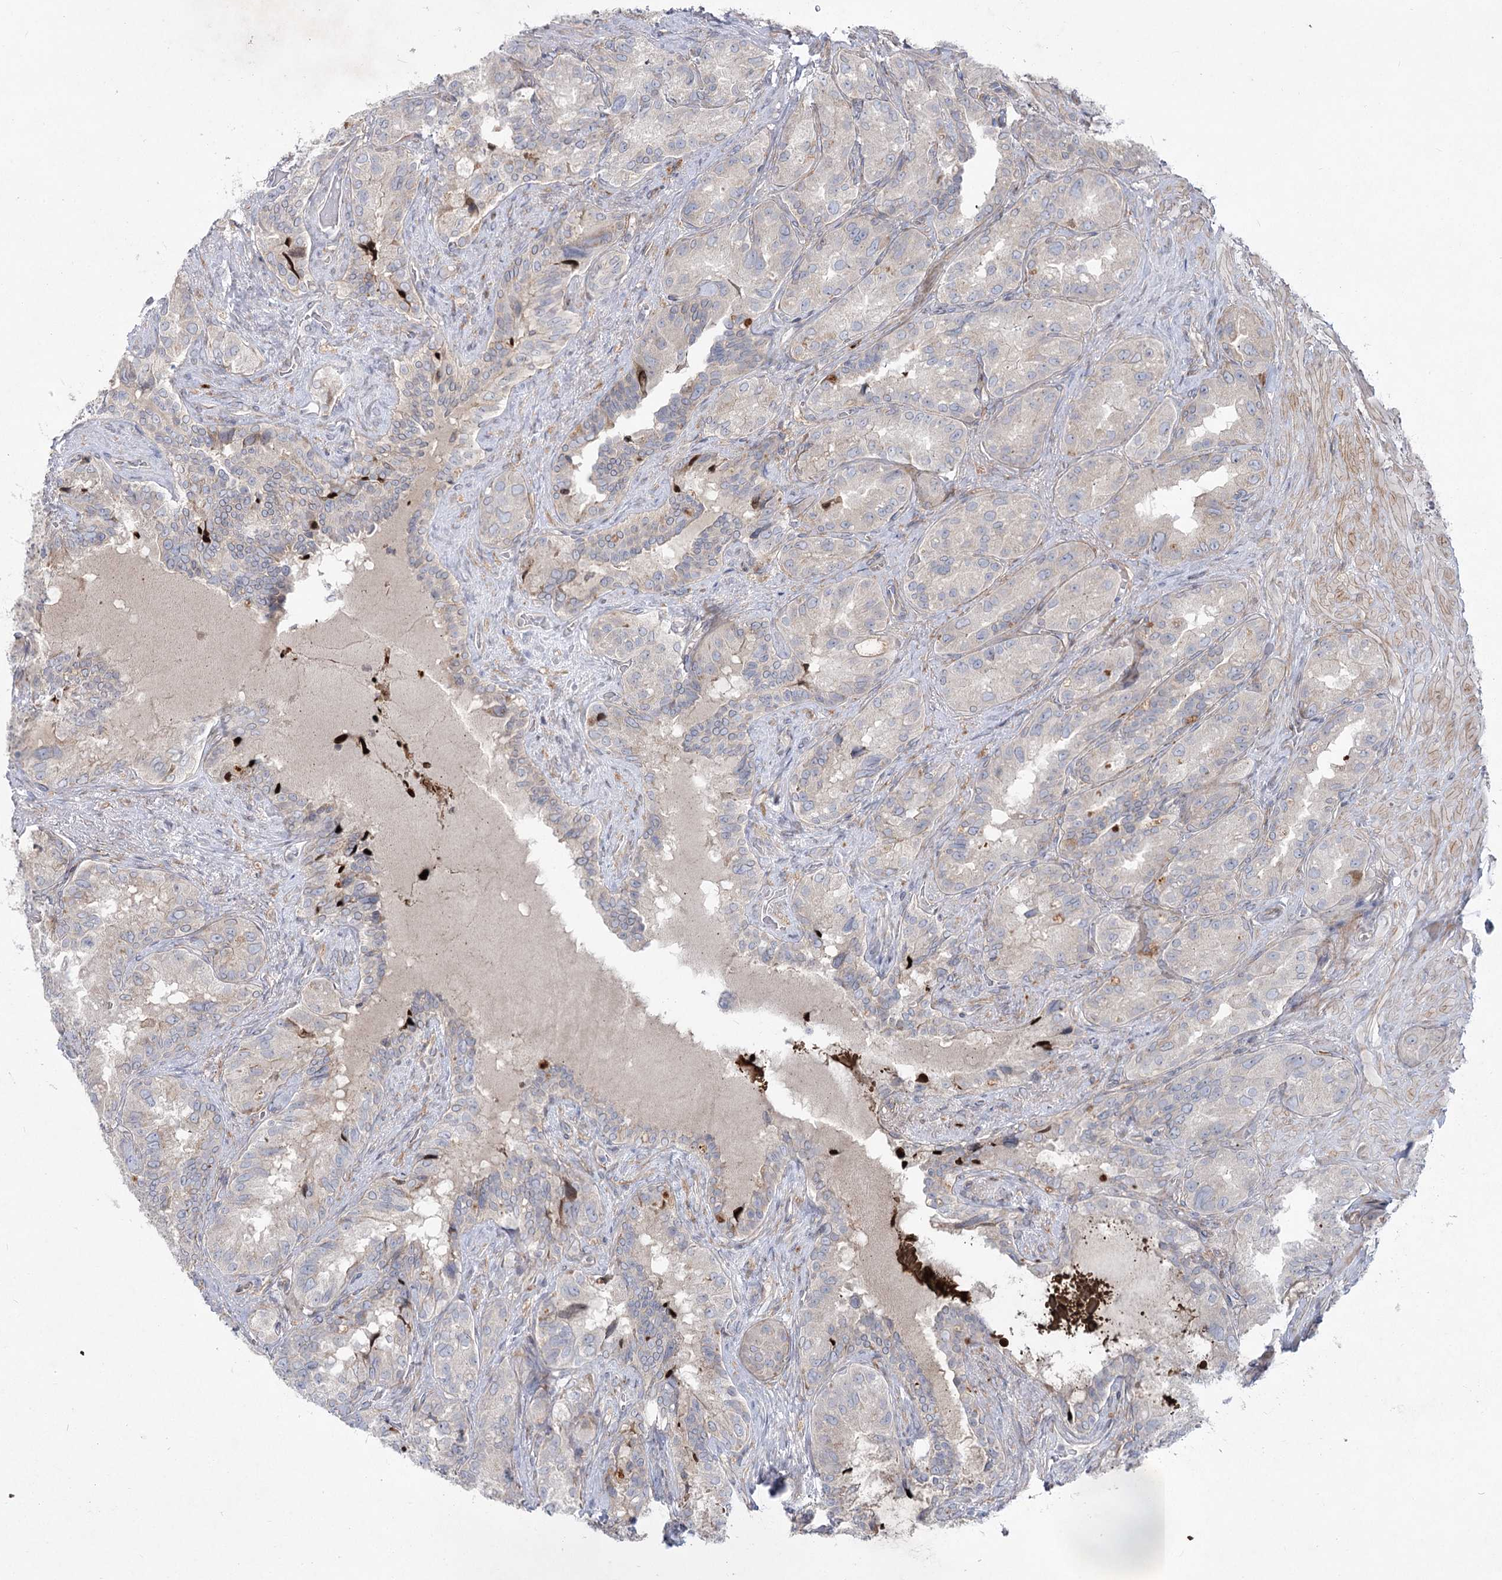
{"staining": {"intensity": "negative", "quantity": "none", "location": "none"}, "tissue": "seminal vesicle", "cell_type": "Glandular cells", "image_type": "normal", "snomed": [{"axis": "morphology", "description": "Normal tissue, NOS"}, {"axis": "topography", "description": "Seminal veicle"}, {"axis": "topography", "description": "Peripheral nerve tissue"}], "caption": "Image shows no protein staining in glandular cells of unremarkable seminal vesicle.", "gene": "SH3BP5L", "patient": {"sex": "male", "age": 67}}